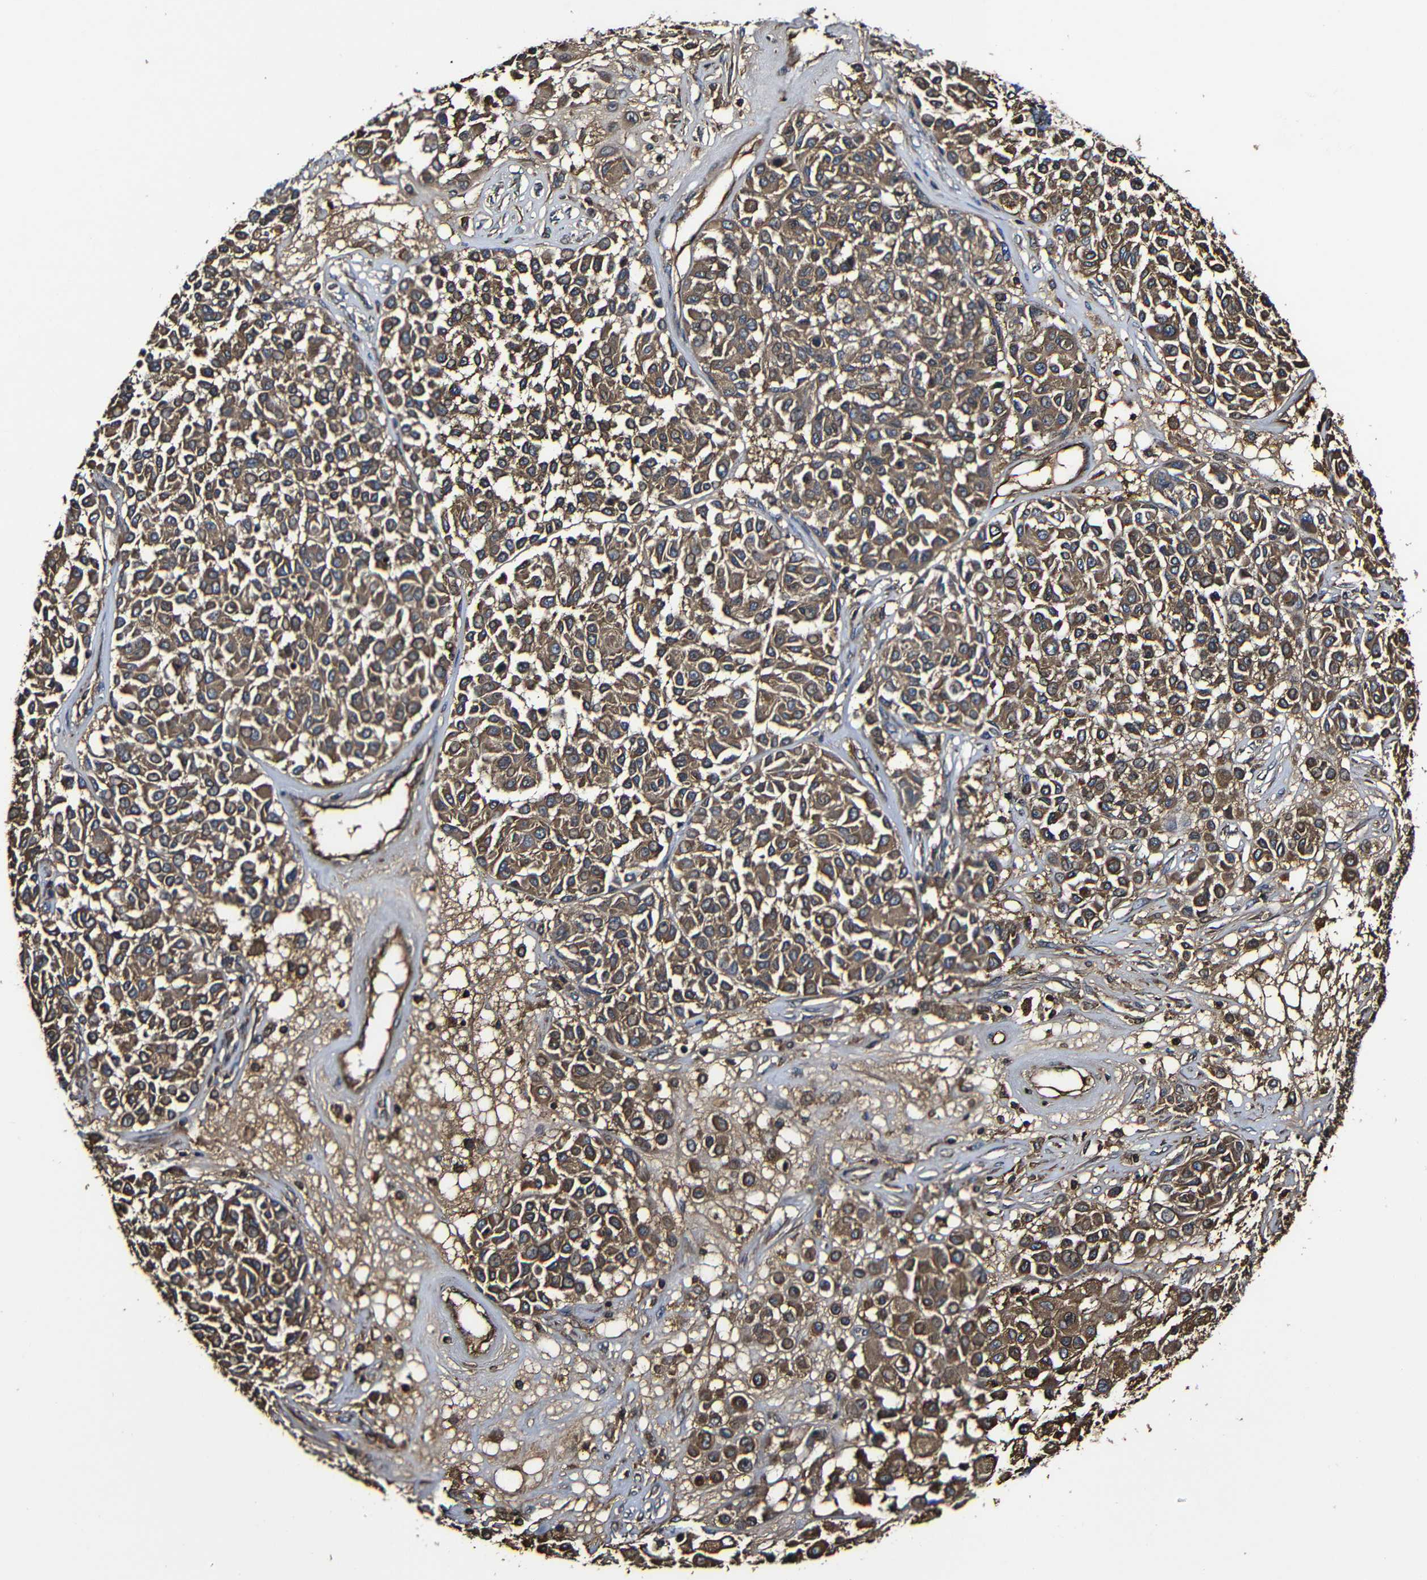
{"staining": {"intensity": "moderate", "quantity": ">75%", "location": "cytoplasmic/membranous"}, "tissue": "melanoma", "cell_type": "Tumor cells", "image_type": "cancer", "snomed": [{"axis": "morphology", "description": "Malignant melanoma, Metastatic site"}, {"axis": "topography", "description": "Soft tissue"}], "caption": "The immunohistochemical stain shows moderate cytoplasmic/membranous staining in tumor cells of melanoma tissue. (brown staining indicates protein expression, while blue staining denotes nuclei).", "gene": "MSN", "patient": {"sex": "male", "age": 41}}